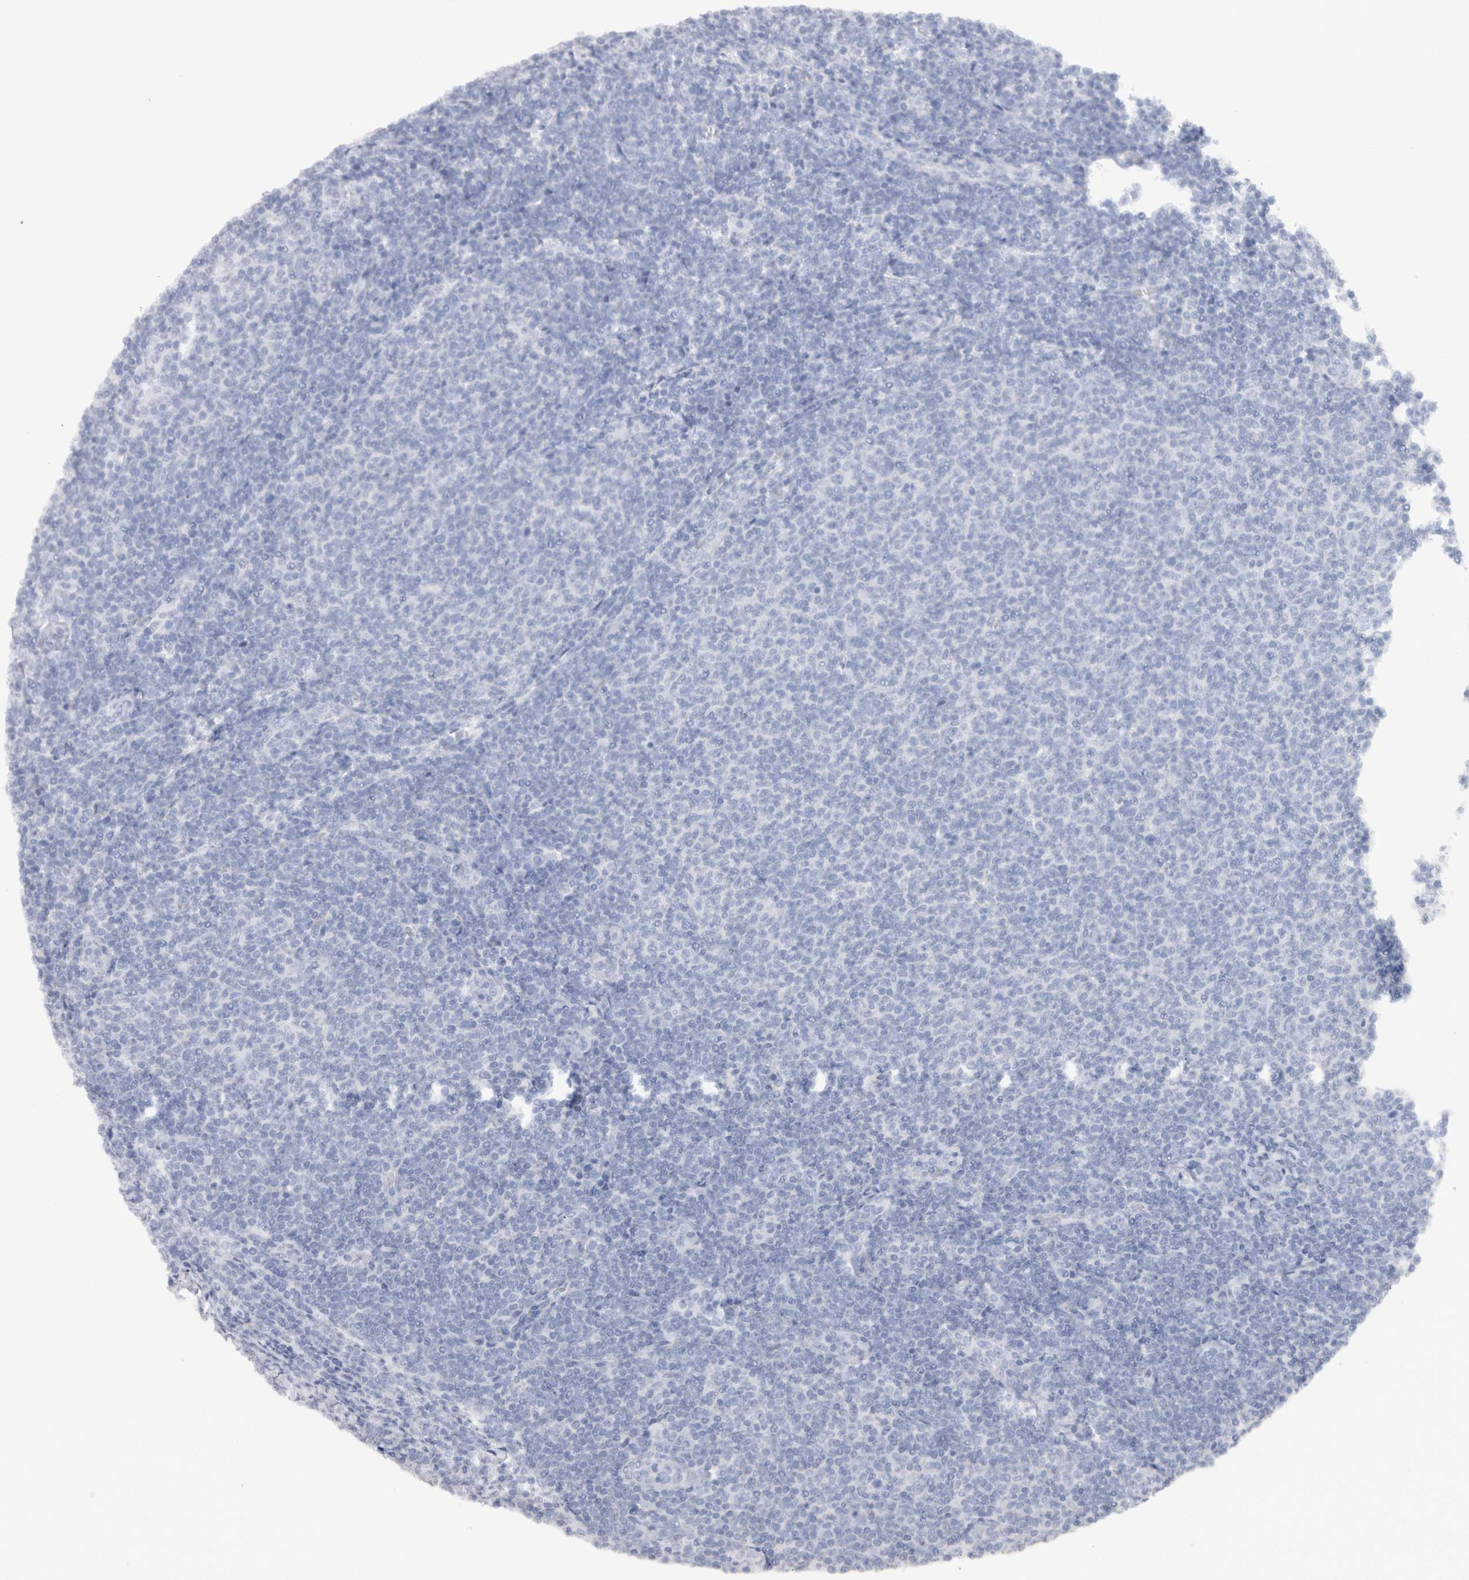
{"staining": {"intensity": "negative", "quantity": "none", "location": "none"}, "tissue": "lymphoma", "cell_type": "Tumor cells", "image_type": "cancer", "snomed": [{"axis": "morphology", "description": "Malignant lymphoma, non-Hodgkin's type, Low grade"}, {"axis": "topography", "description": "Lymph node"}], "caption": "The IHC micrograph has no significant expression in tumor cells of lymphoma tissue. Brightfield microscopy of IHC stained with DAB (3,3'-diaminobenzidine) (brown) and hematoxylin (blue), captured at high magnification.", "gene": "C9orf50", "patient": {"sex": "male", "age": 66}}